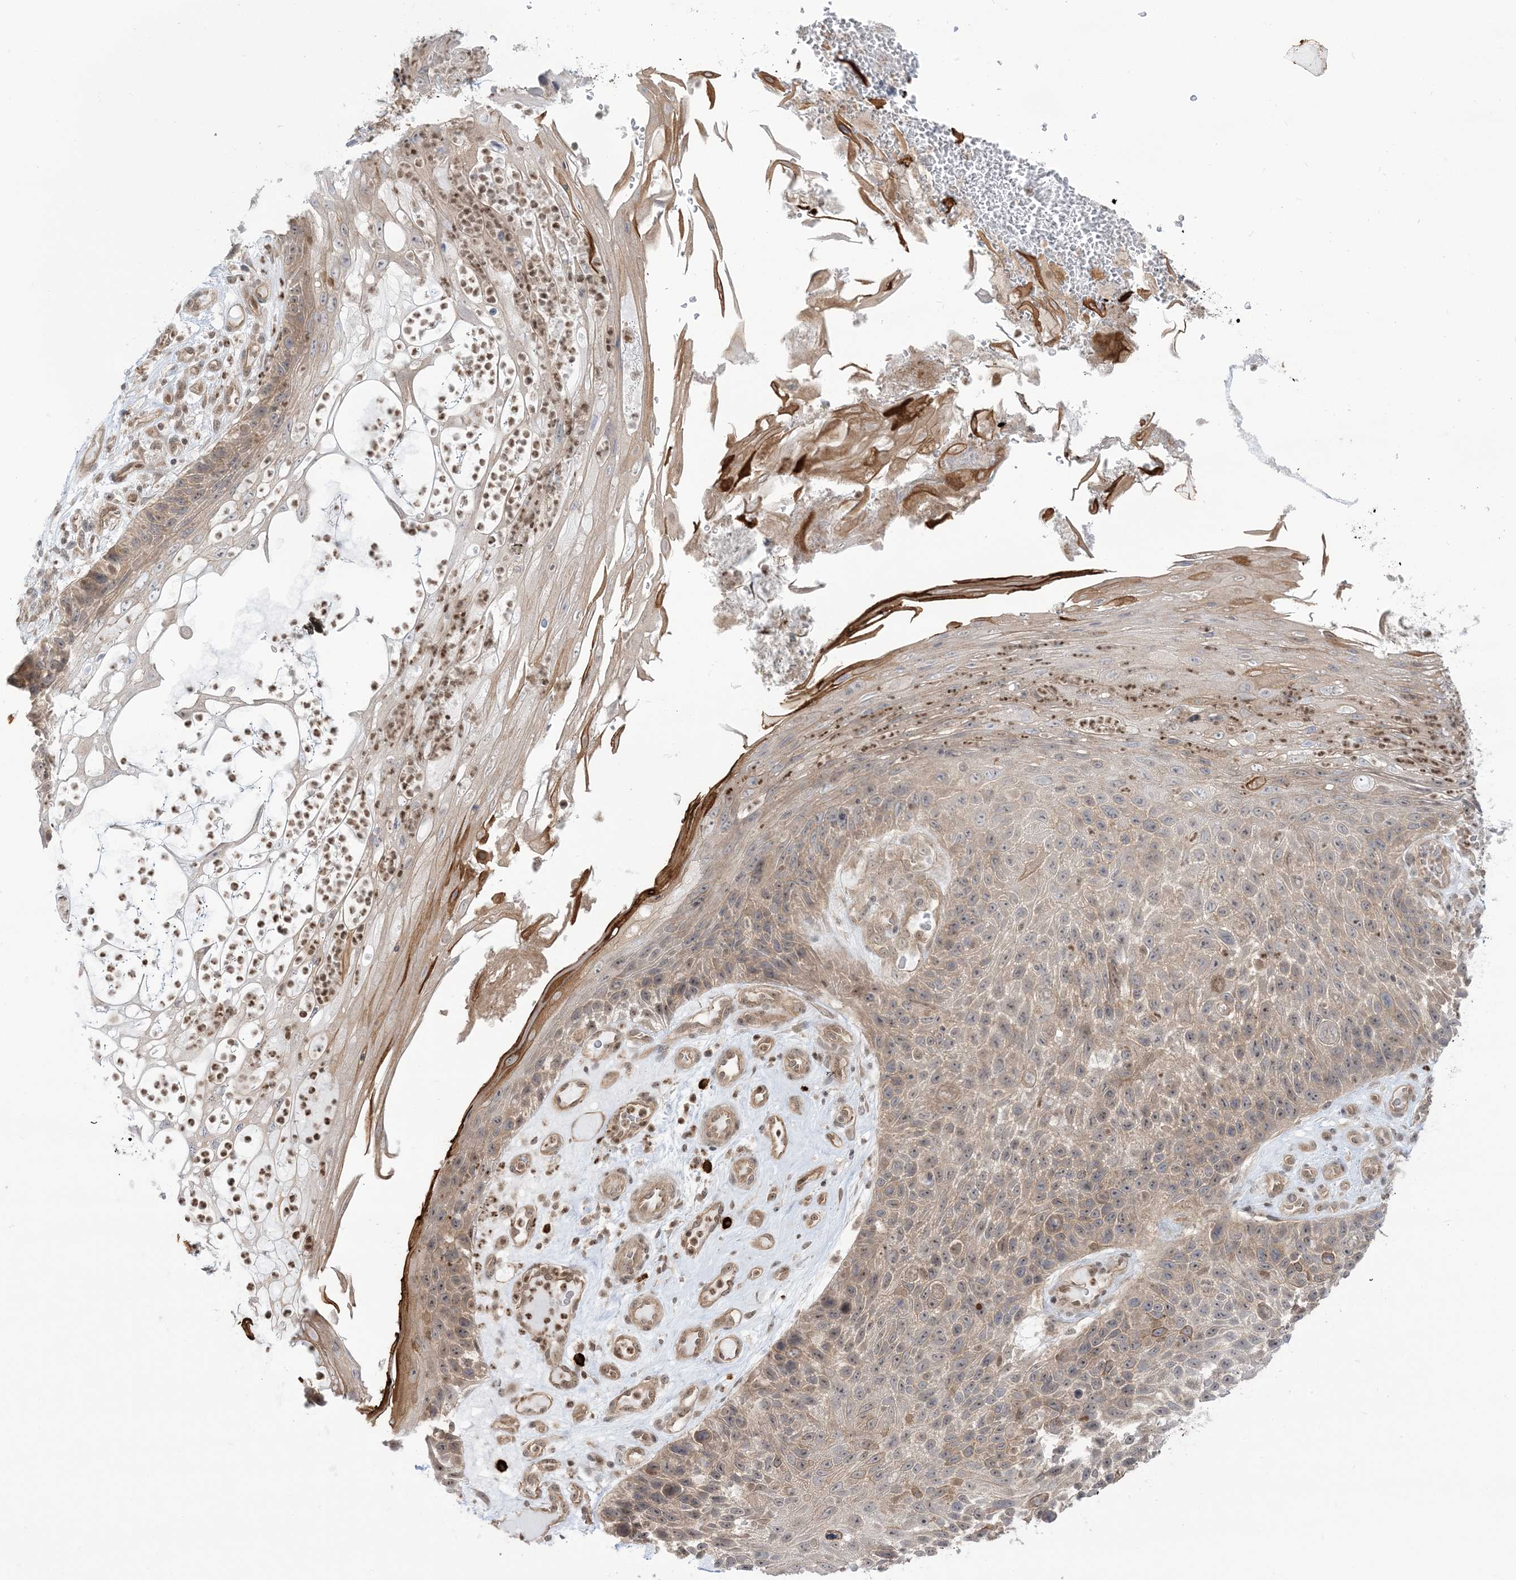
{"staining": {"intensity": "moderate", "quantity": "<25%", "location": "cytoplasmic/membranous"}, "tissue": "skin cancer", "cell_type": "Tumor cells", "image_type": "cancer", "snomed": [{"axis": "morphology", "description": "Squamous cell carcinoma, NOS"}, {"axis": "topography", "description": "Skin"}], "caption": "There is low levels of moderate cytoplasmic/membranous expression in tumor cells of squamous cell carcinoma (skin), as demonstrated by immunohistochemical staining (brown color).", "gene": "PPP1R7", "patient": {"sex": "female", "age": 88}}